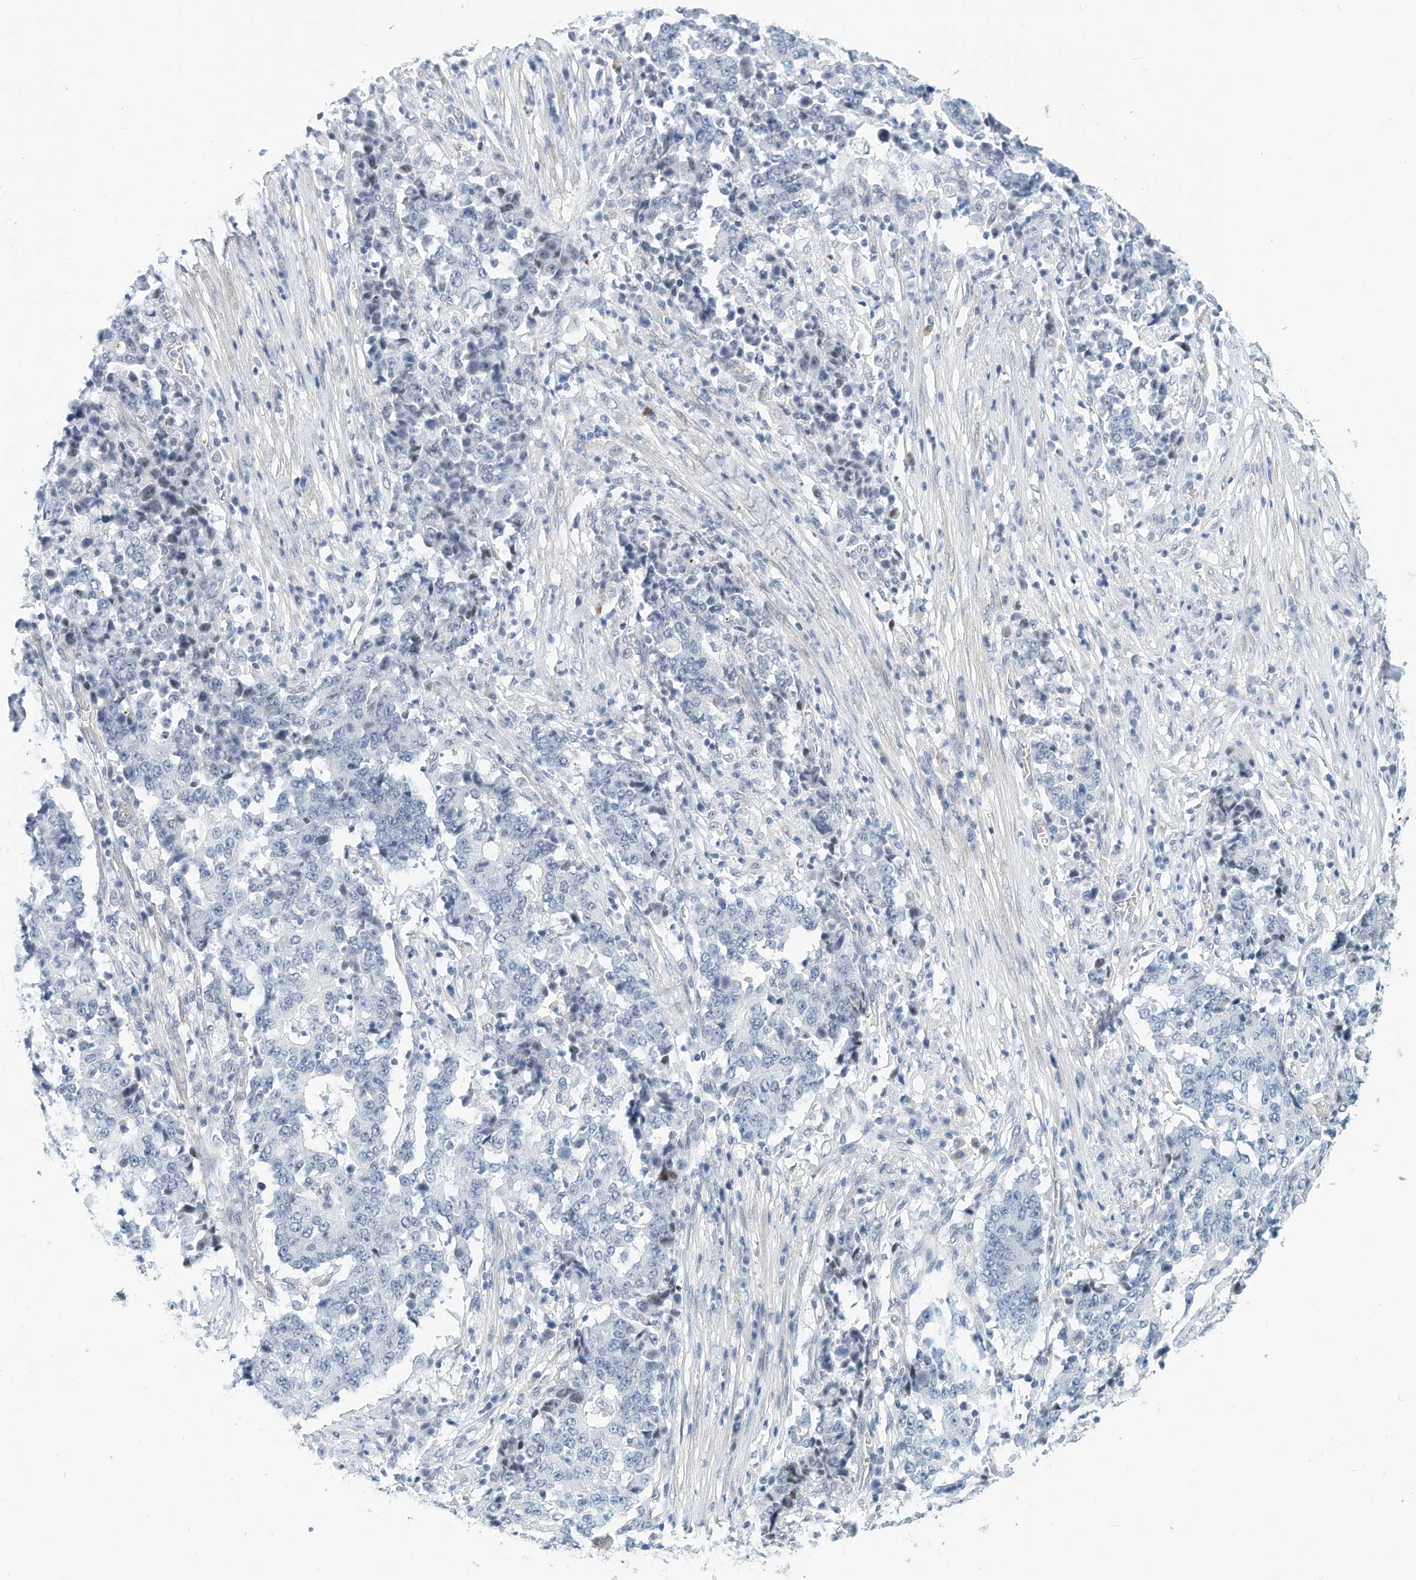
{"staining": {"intensity": "negative", "quantity": "none", "location": "none"}, "tissue": "stomach cancer", "cell_type": "Tumor cells", "image_type": "cancer", "snomed": [{"axis": "morphology", "description": "Adenocarcinoma, NOS"}, {"axis": "topography", "description": "Stomach"}], "caption": "Histopathology image shows no protein positivity in tumor cells of stomach adenocarcinoma tissue.", "gene": "ARHGAP28", "patient": {"sex": "male", "age": 59}}